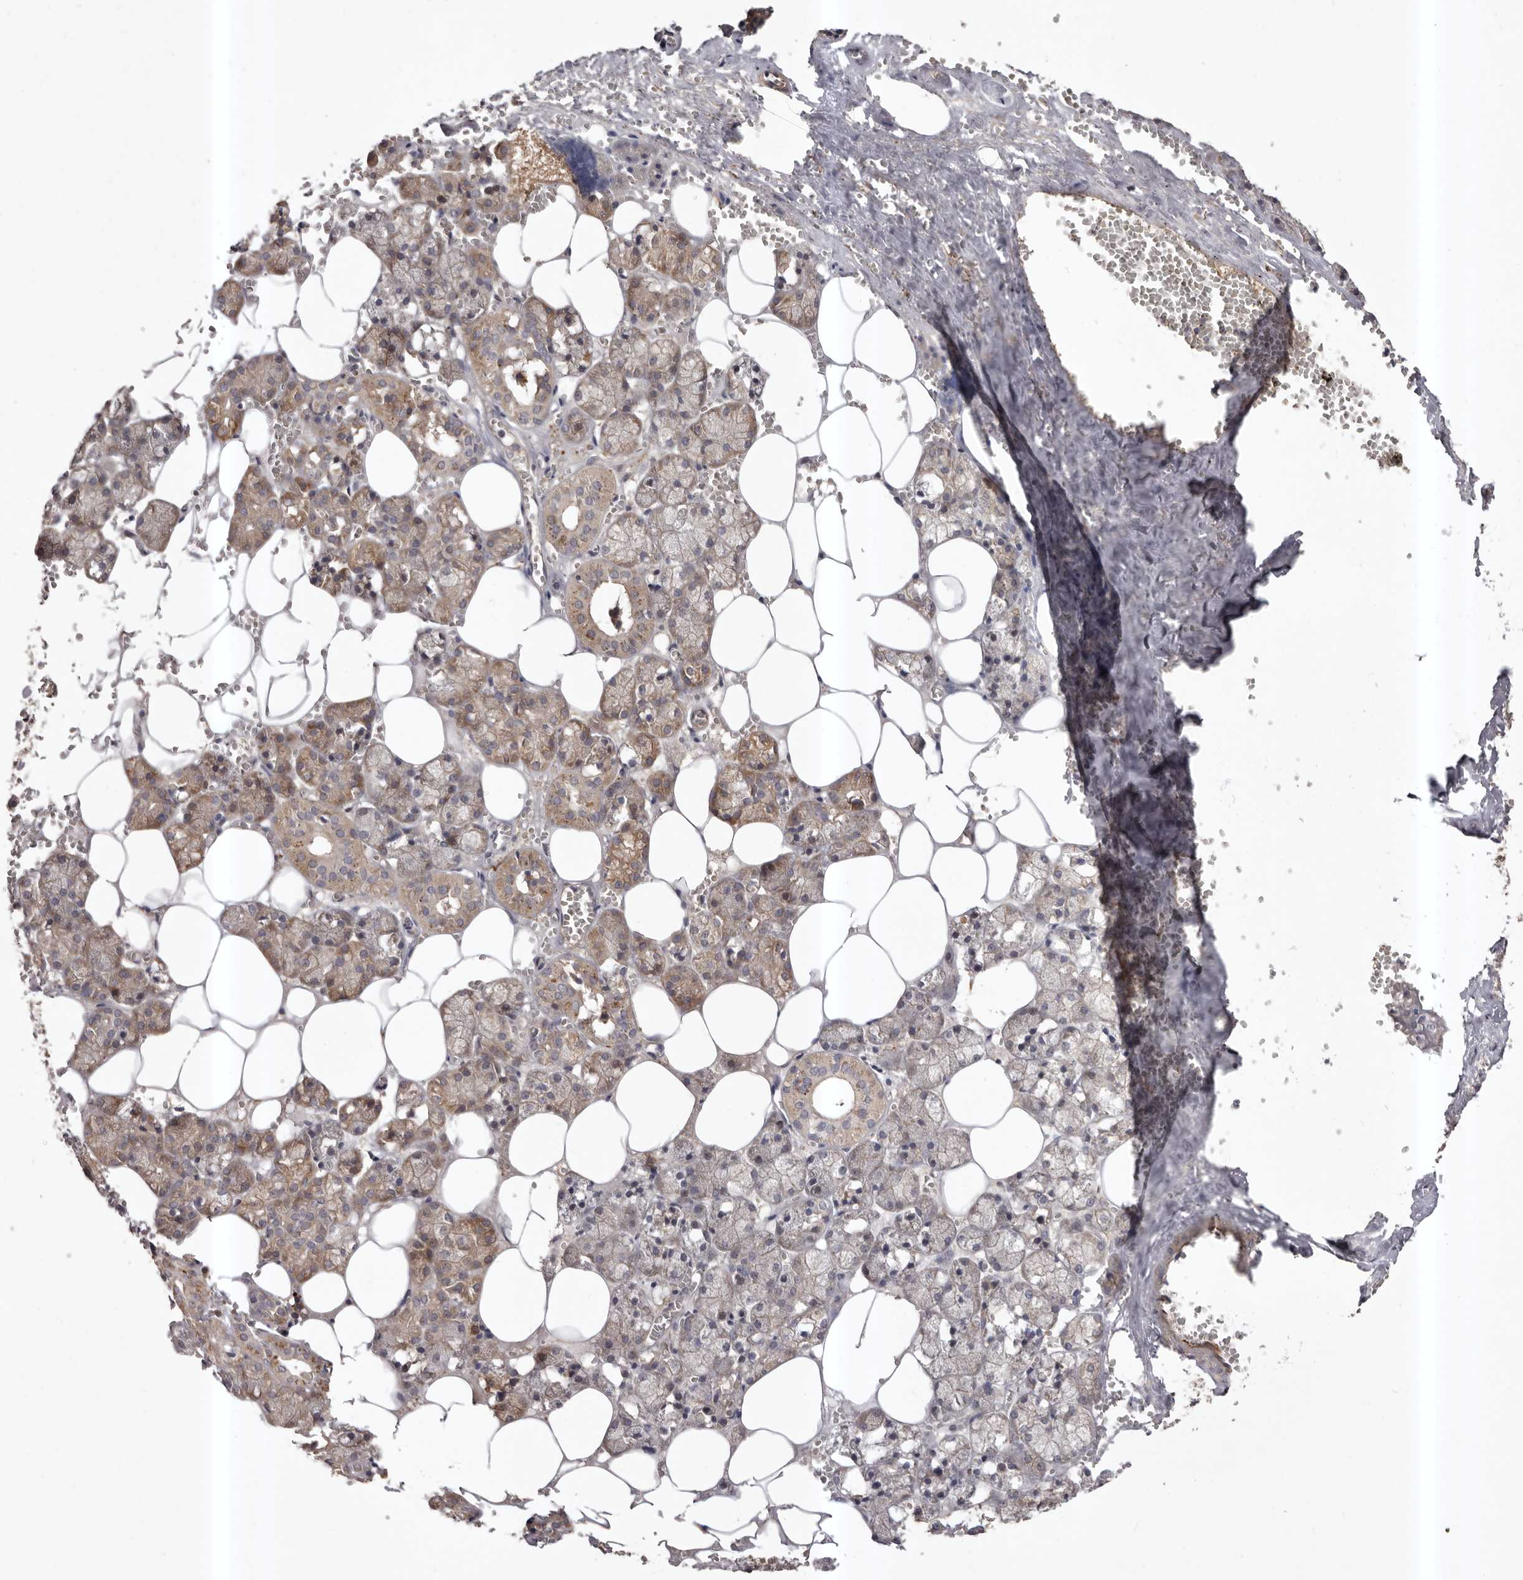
{"staining": {"intensity": "moderate", "quantity": "25%-75%", "location": "cytoplasmic/membranous"}, "tissue": "salivary gland", "cell_type": "Glandular cells", "image_type": "normal", "snomed": [{"axis": "morphology", "description": "Normal tissue, NOS"}, {"axis": "topography", "description": "Salivary gland"}], "caption": "Protein expression by immunohistochemistry (IHC) exhibits moderate cytoplasmic/membranous positivity in approximately 25%-75% of glandular cells in unremarkable salivary gland.", "gene": "HBS1L", "patient": {"sex": "male", "age": 62}}